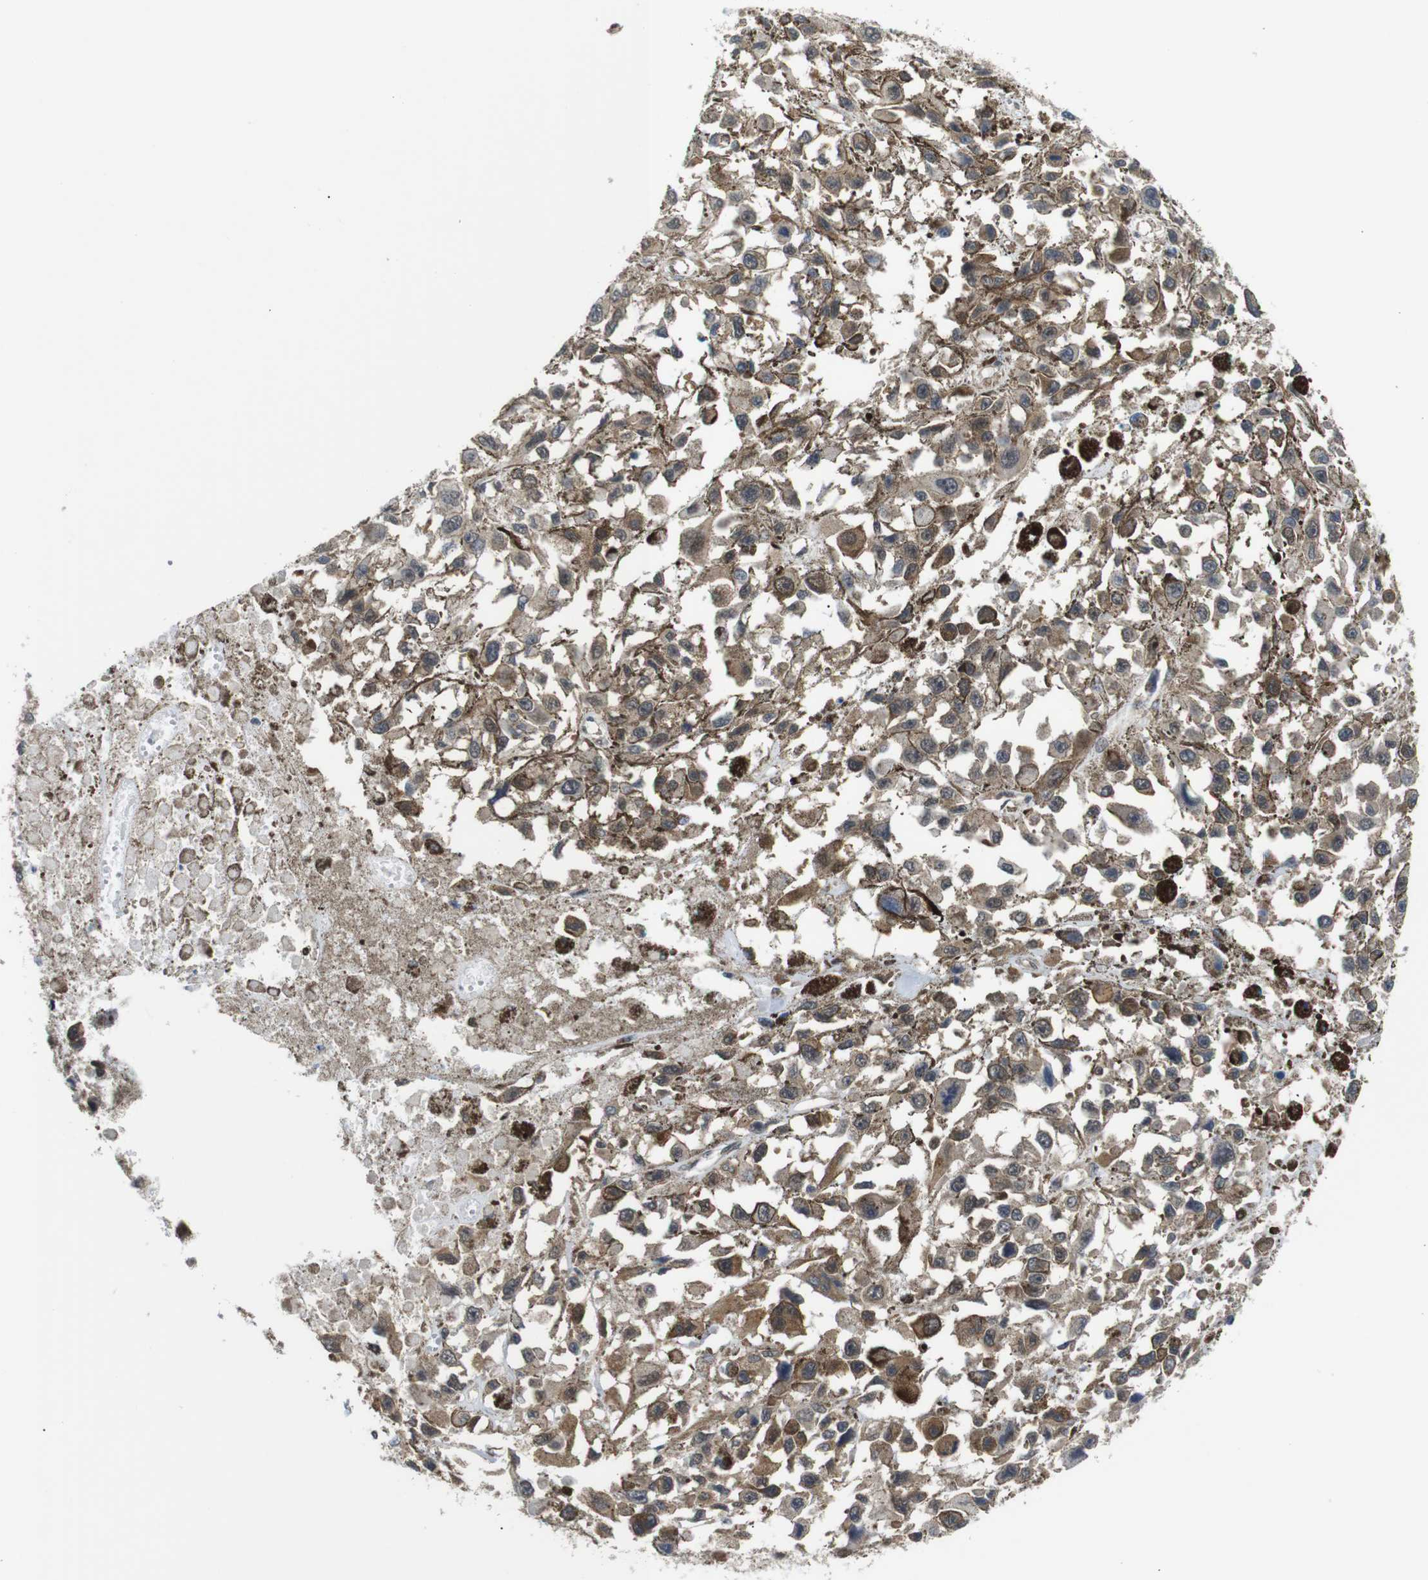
{"staining": {"intensity": "weak", "quantity": ">75%", "location": "cytoplasmic/membranous"}, "tissue": "melanoma", "cell_type": "Tumor cells", "image_type": "cancer", "snomed": [{"axis": "morphology", "description": "Malignant melanoma, Metastatic site"}, {"axis": "topography", "description": "Lymph node"}], "caption": "Malignant melanoma (metastatic site) stained for a protein (brown) displays weak cytoplasmic/membranous positive positivity in approximately >75% of tumor cells.", "gene": "UBXN1", "patient": {"sex": "male", "age": 59}}